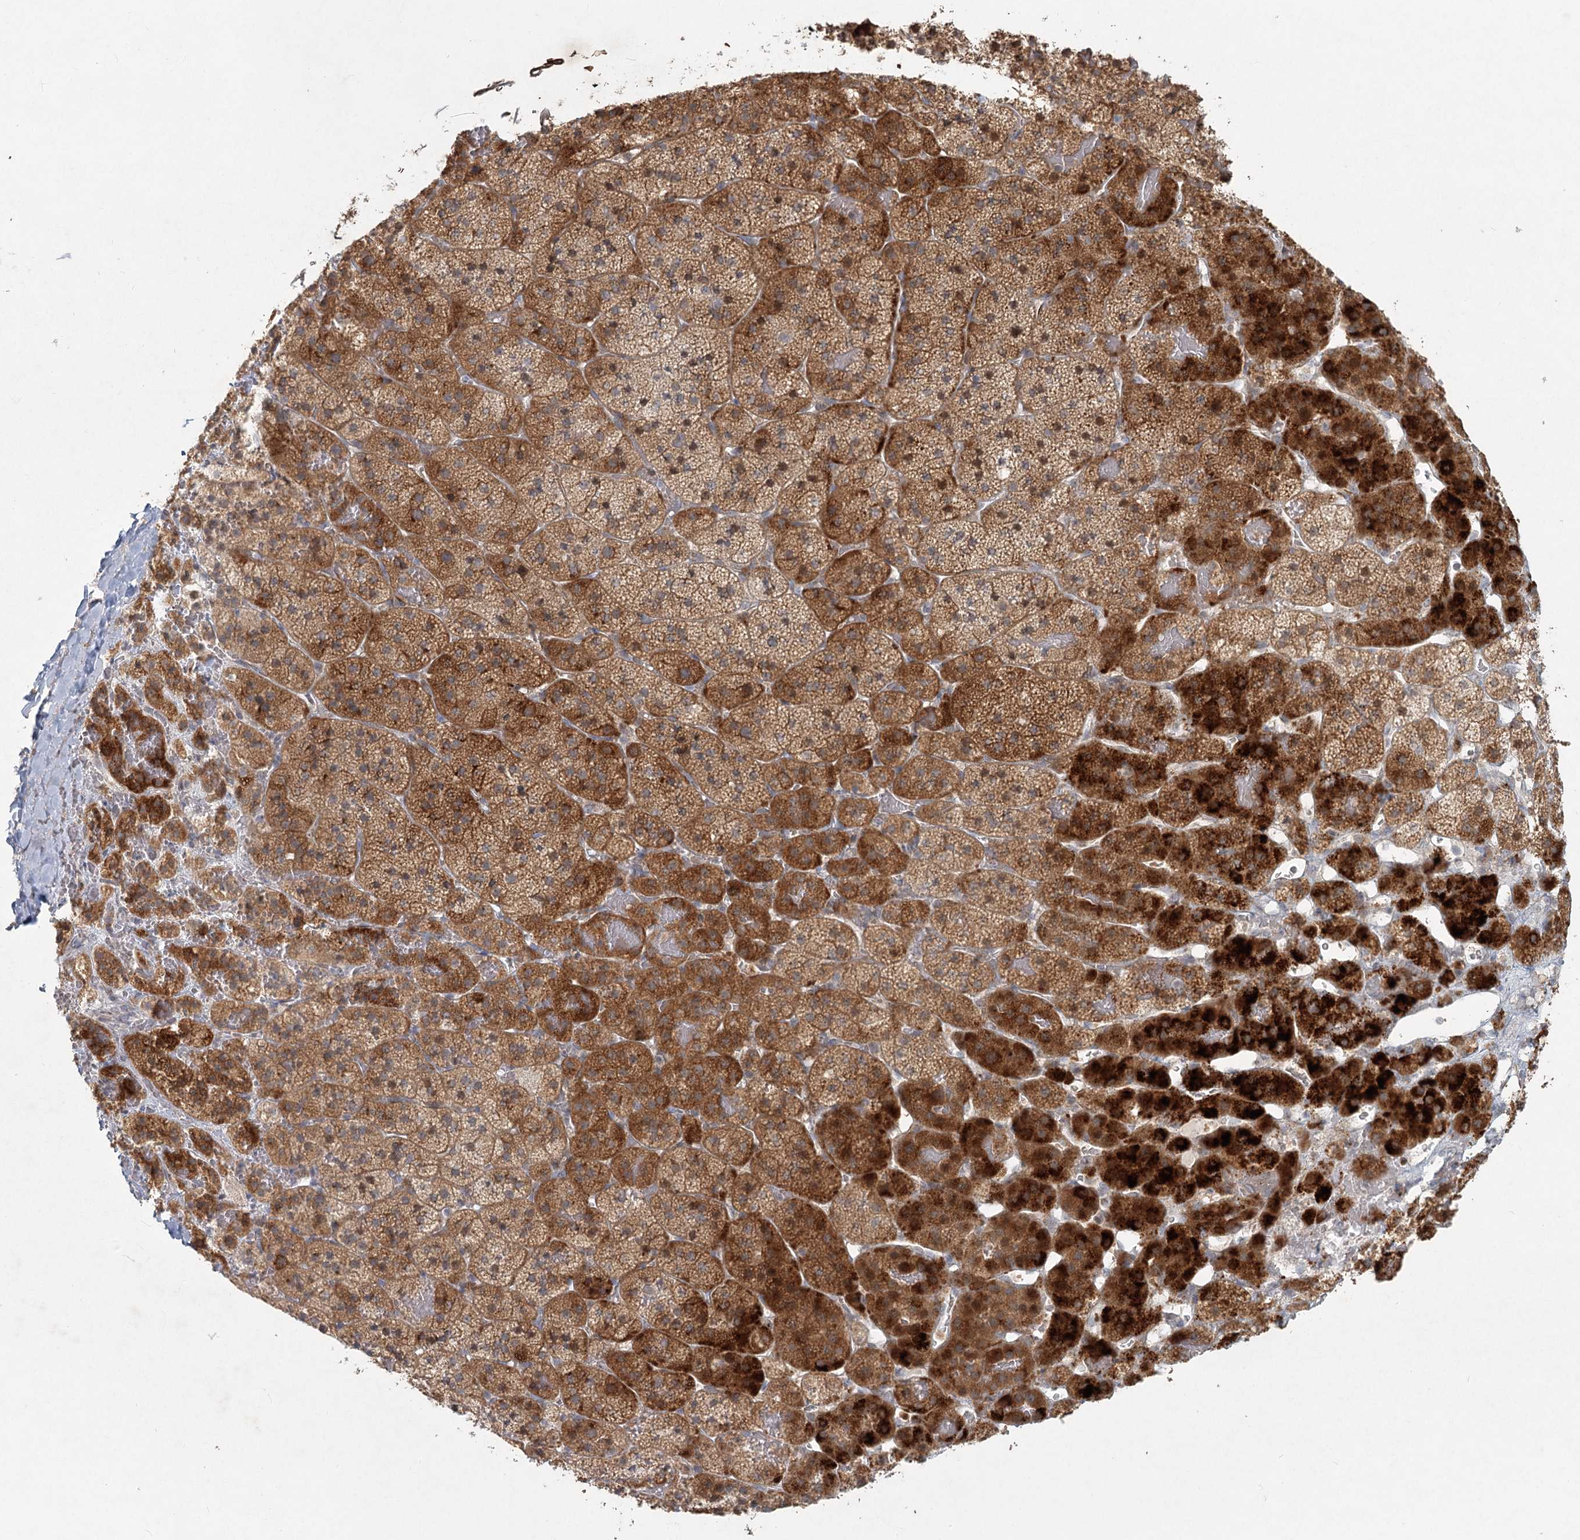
{"staining": {"intensity": "strong", "quantity": "25%-75%", "location": "cytoplasmic/membranous"}, "tissue": "adrenal gland", "cell_type": "Glandular cells", "image_type": "normal", "snomed": [{"axis": "morphology", "description": "Normal tissue, NOS"}, {"axis": "topography", "description": "Adrenal gland"}], "caption": "Protein expression analysis of unremarkable adrenal gland shows strong cytoplasmic/membranous positivity in approximately 25%-75% of glandular cells.", "gene": "LRP2BP", "patient": {"sex": "female", "age": 44}}